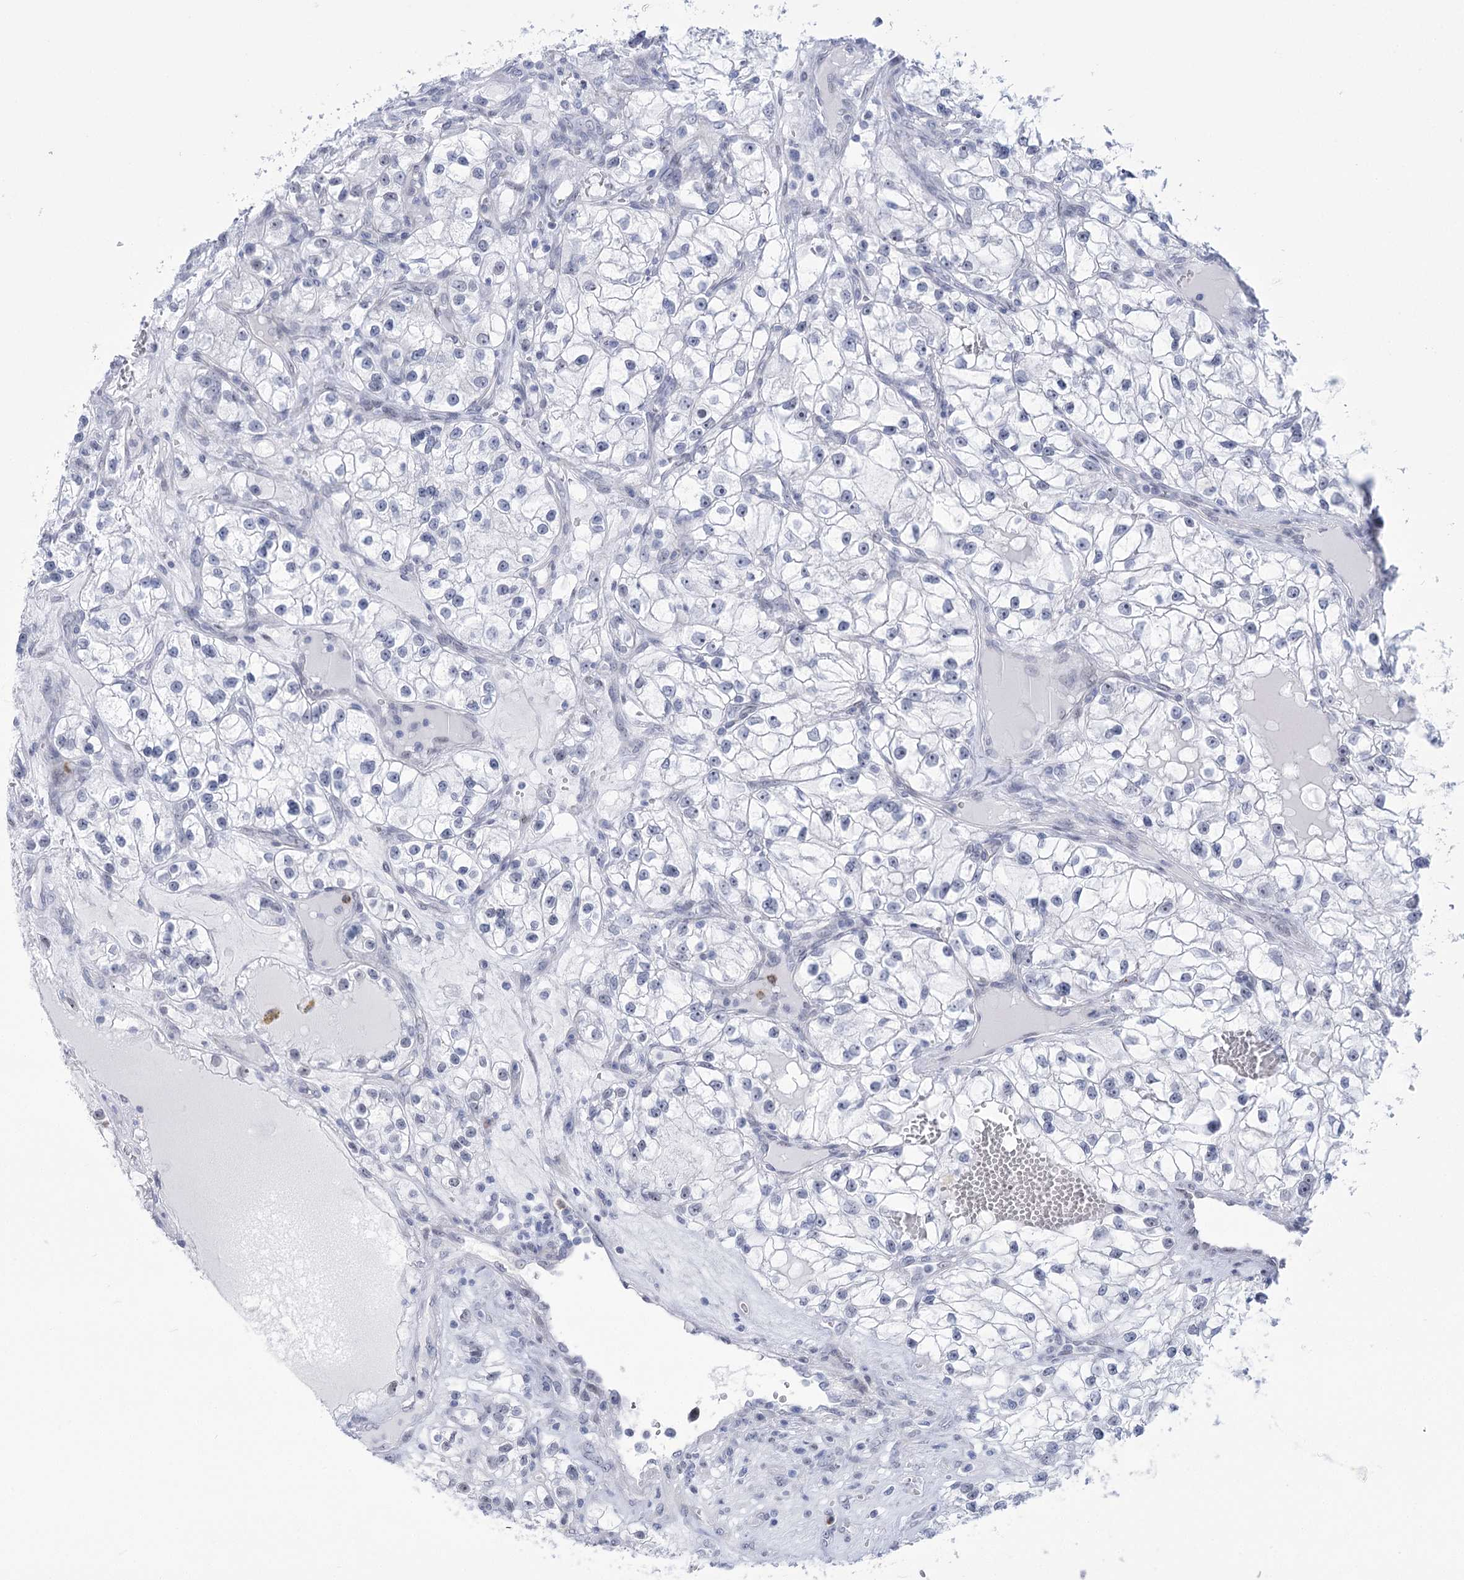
{"staining": {"intensity": "negative", "quantity": "none", "location": "none"}, "tissue": "renal cancer", "cell_type": "Tumor cells", "image_type": "cancer", "snomed": [{"axis": "morphology", "description": "Adenocarcinoma, NOS"}, {"axis": "topography", "description": "Kidney"}], "caption": "A photomicrograph of renal cancer stained for a protein demonstrates no brown staining in tumor cells. (IHC, brightfield microscopy, high magnification).", "gene": "HORMAD1", "patient": {"sex": "female", "age": 57}}